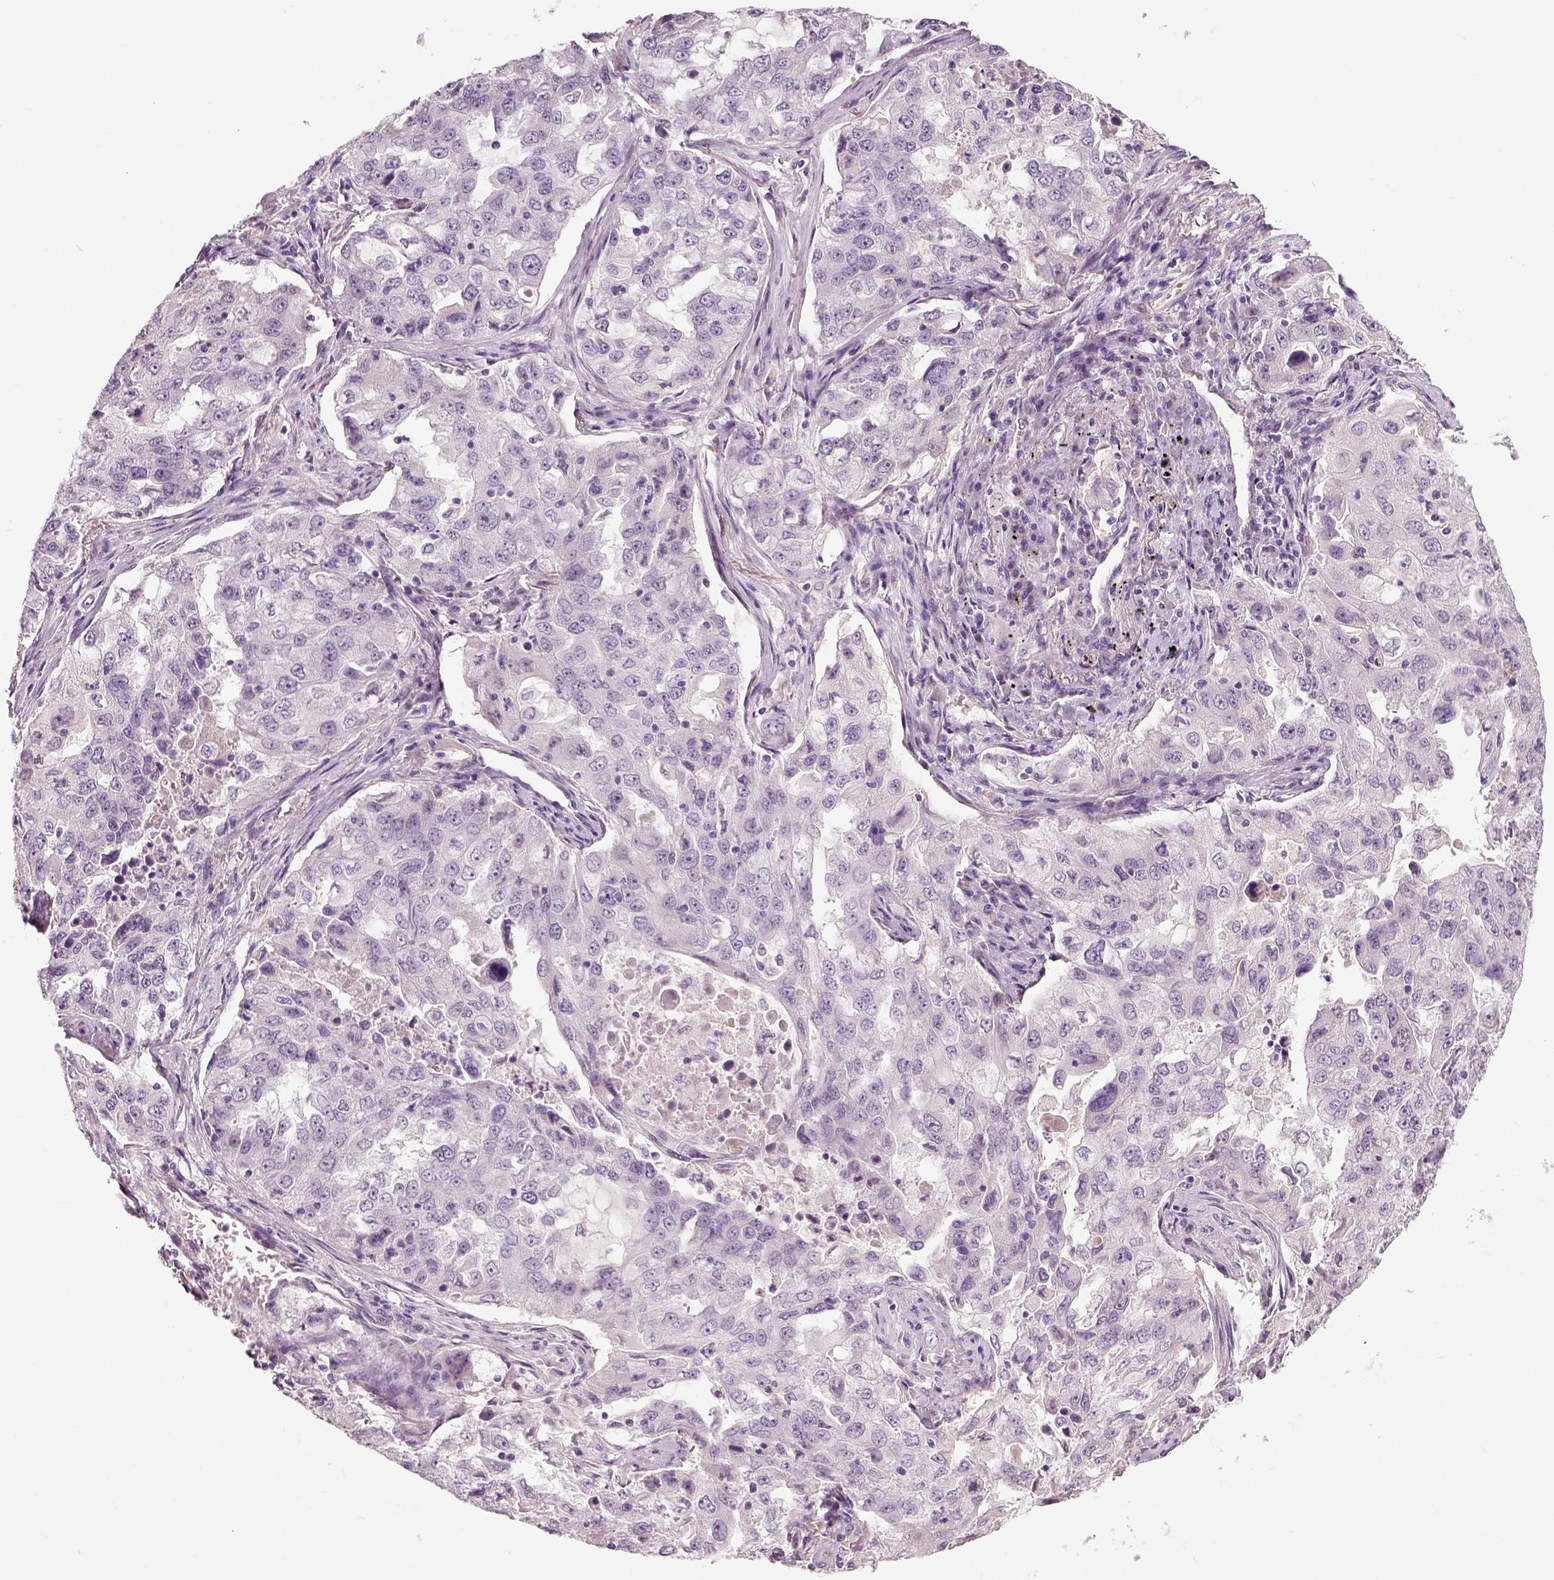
{"staining": {"intensity": "negative", "quantity": "none", "location": "none"}, "tissue": "lung cancer", "cell_type": "Tumor cells", "image_type": "cancer", "snomed": [{"axis": "morphology", "description": "Adenocarcinoma, NOS"}, {"axis": "topography", "description": "Lung"}], "caption": "Tumor cells show no significant protein staining in adenocarcinoma (lung).", "gene": "NECAB1", "patient": {"sex": "female", "age": 61}}